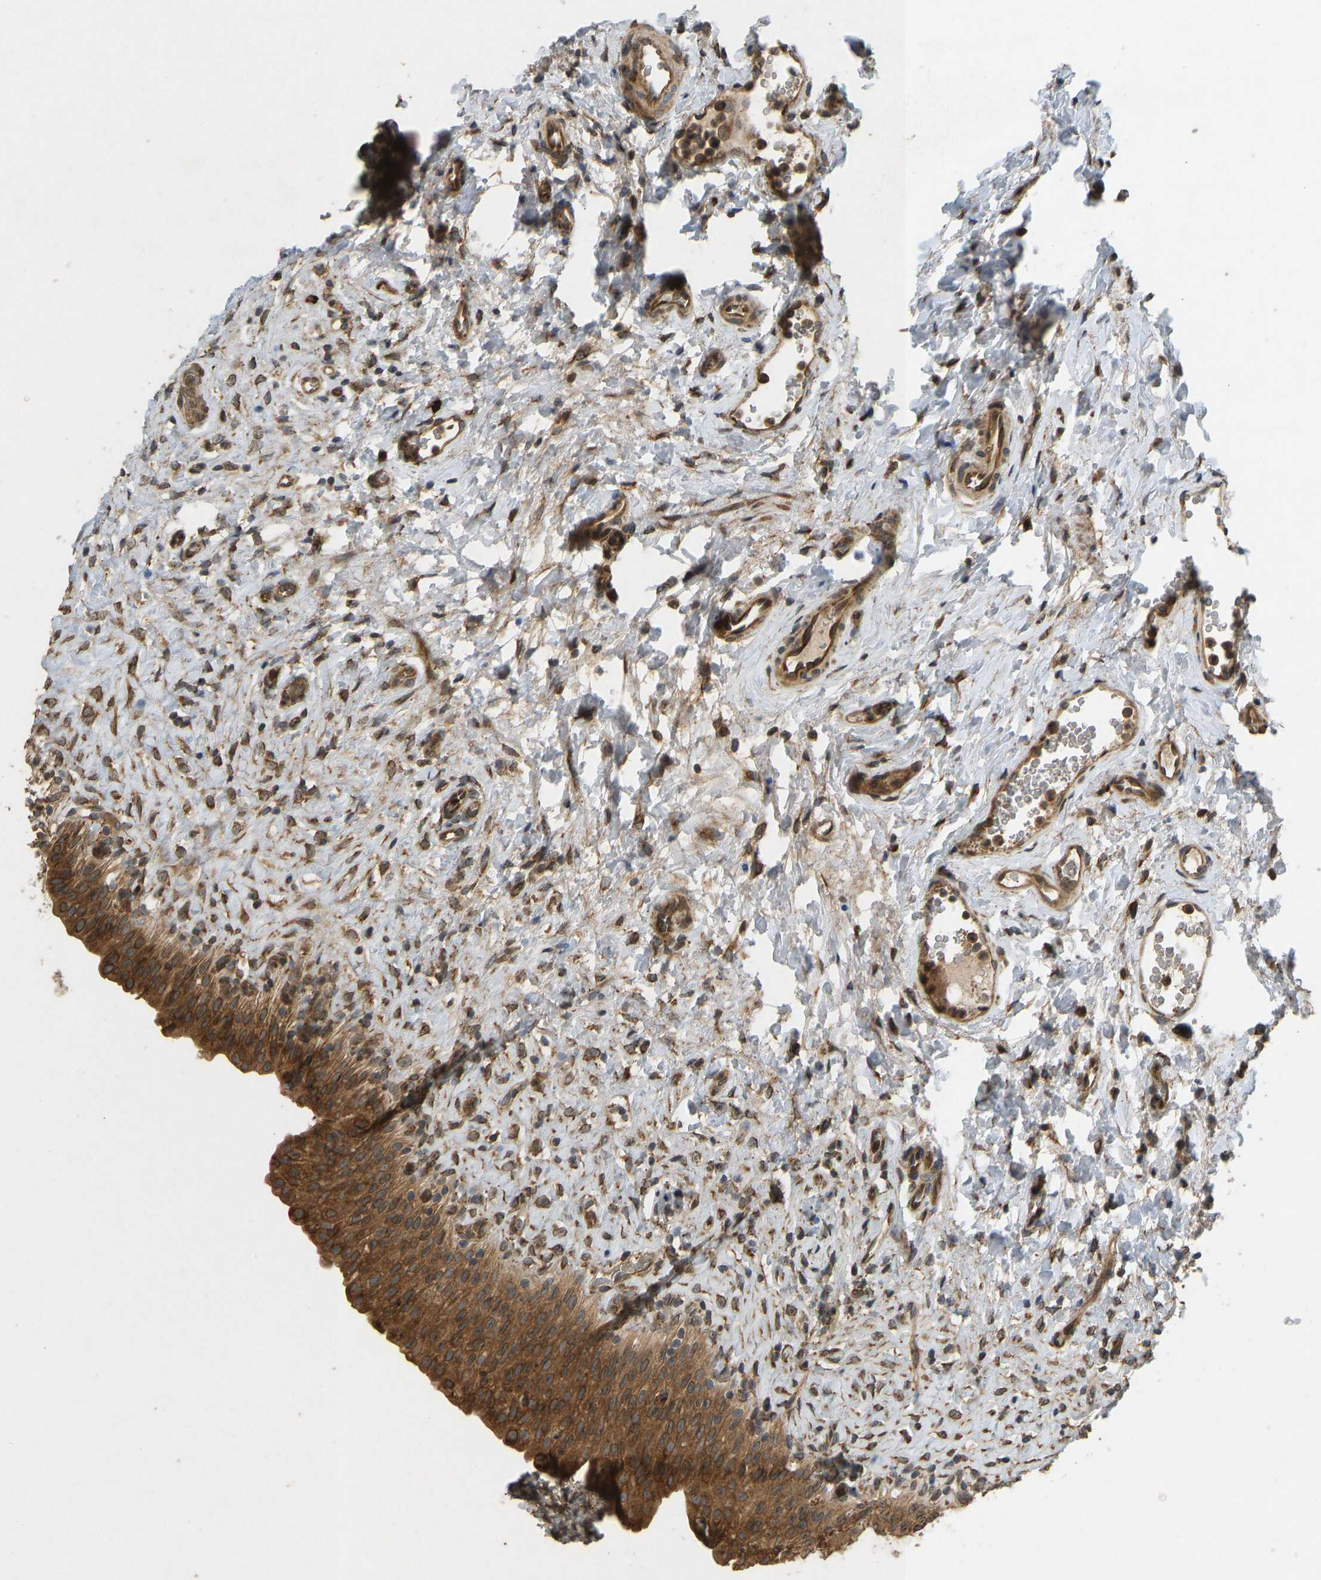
{"staining": {"intensity": "strong", "quantity": ">75%", "location": "cytoplasmic/membranous"}, "tissue": "urinary bladder", "cell_type": "Urothelial cells", "image_type": "normal", "snomed": [{"axis": "morphology", "description": "Urothelial carcinoma, High grade"}, {"axis": "topography", "description": "Urinary bladder"}], "caption": "Strong cytoplasmic/membranous positivity for a protein is present in approximately >75% of urothelial cells of benign urinary bladder using IHC.", "gene": "RPN2", "patient": {"sex": "male", "age": 46}}